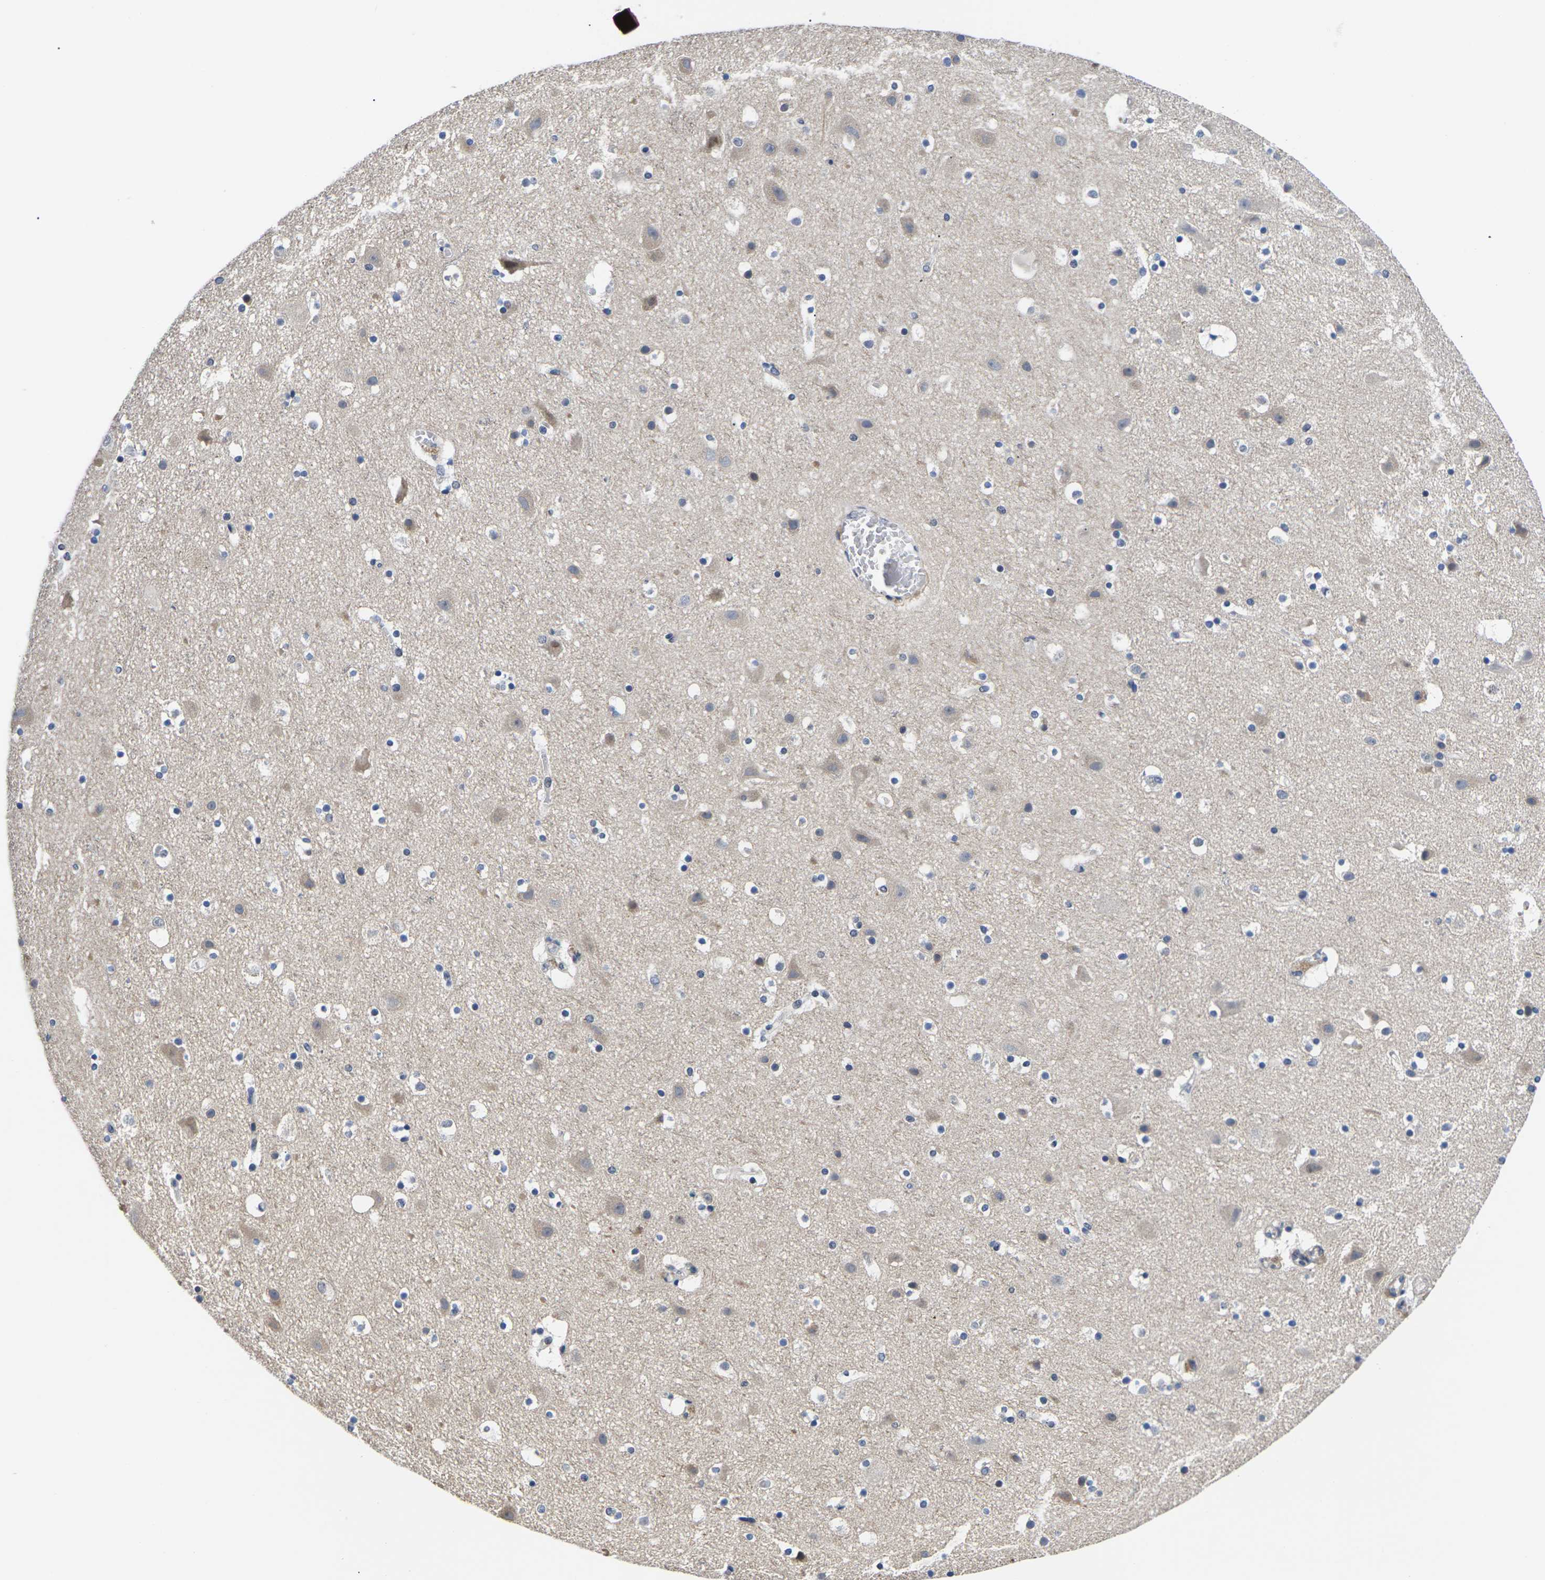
{"staining": {"intensity": "negative", "quantity": "none", "location": "none"}, "tissue": "cerebral cortex", "cell_type": "Endothelial cells", "image_type": "normal", "snomed": [{"axis": "morphology", "description": "Normal tissue, NOS"}, {"axis": "topography", "description": "Cerebral cortex"}], "caption": "IHC histopathology image of normal cerebral cortex stained for a protein (brown), which demonstrates no positivity in endothelial cells. (DAB (3,3'-diaminobenzidine) IHC visualized using brightfield microscopy, high magnification).", "gene": "ST6GAL2", "patient": {"sex": "male", "age": 45}}